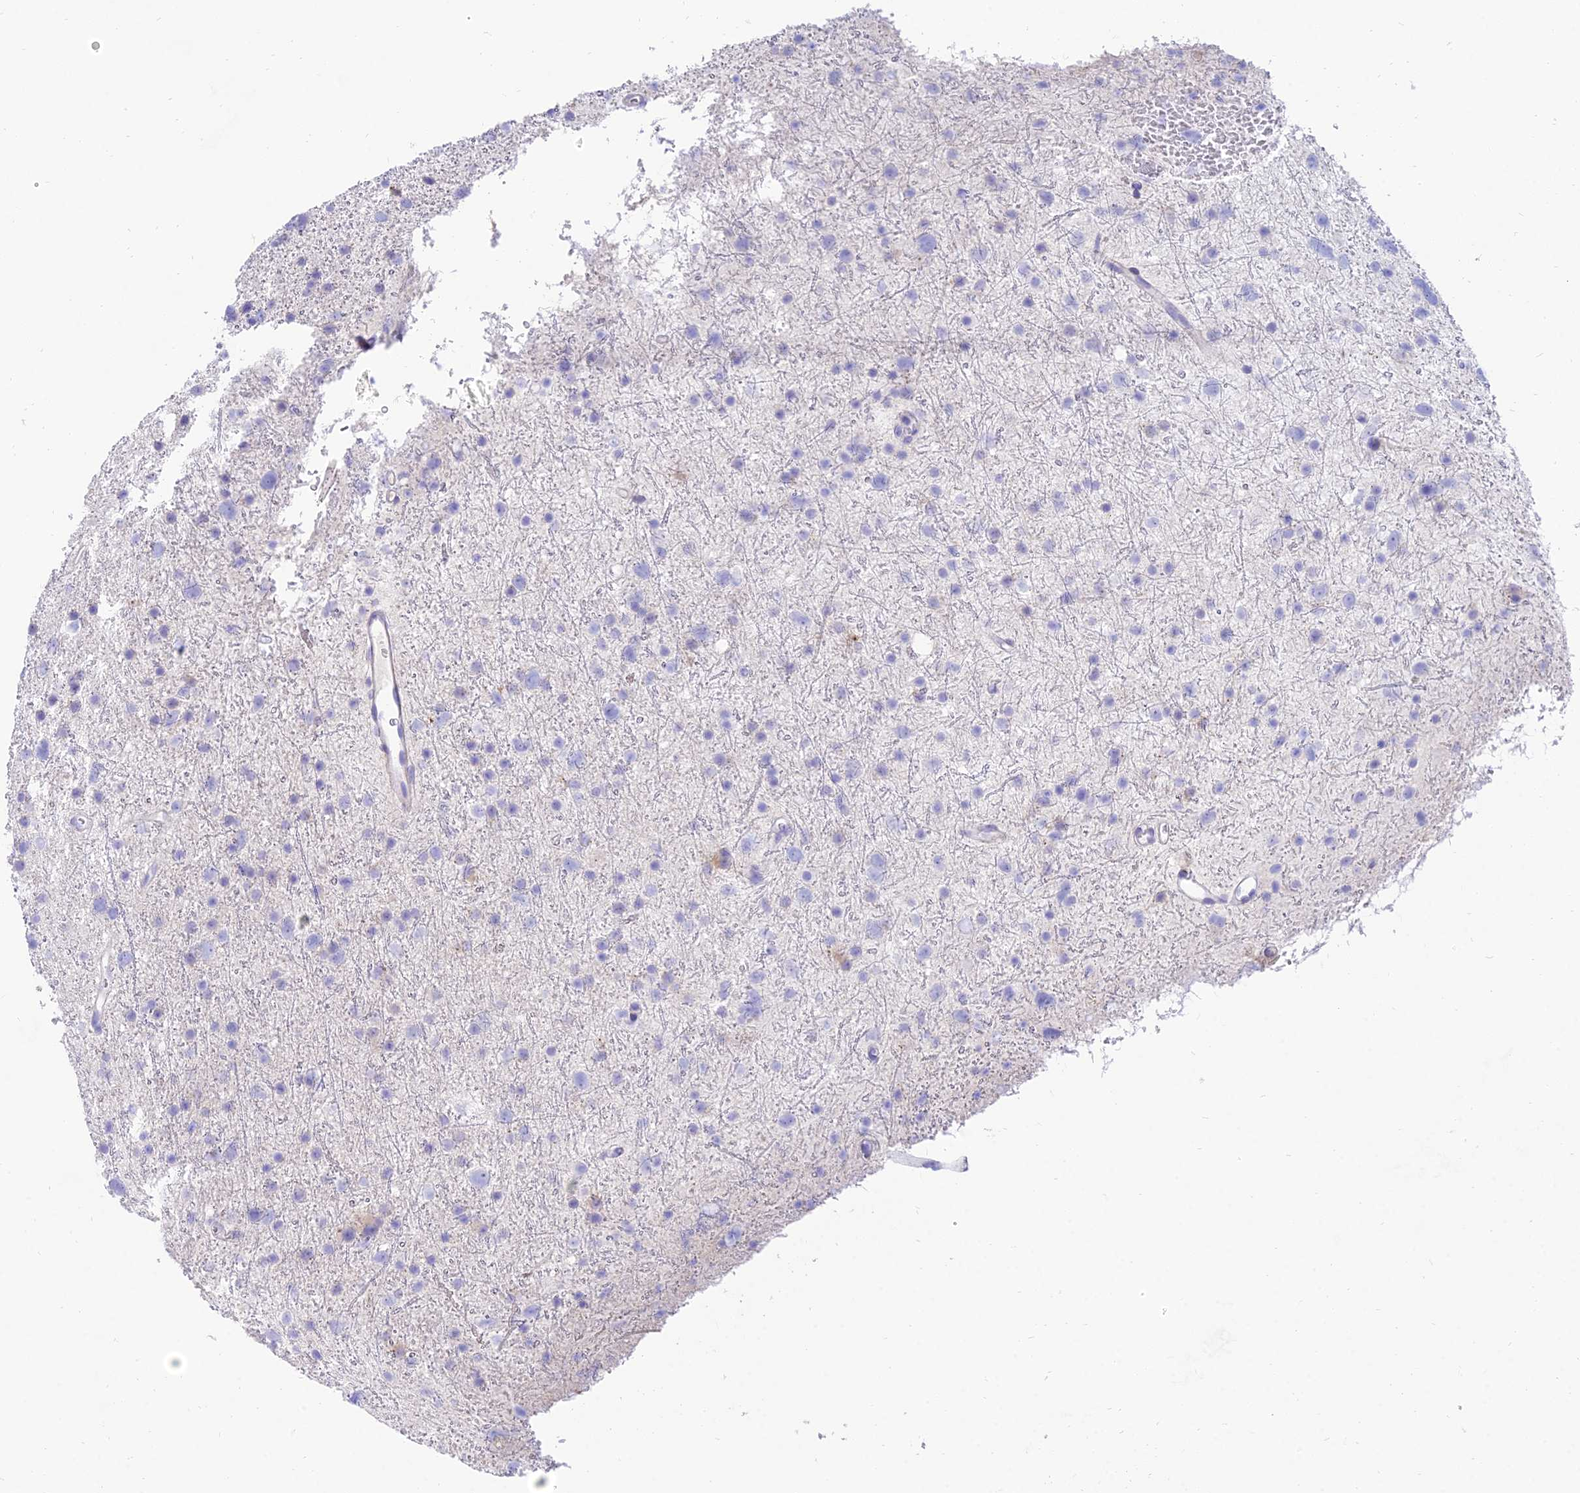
{"staining": {"intensity": "negative", "quantity": "none", "location": "none"}, "tissue": "glioma", "cell_type": "Tumor cells", "image_type": "cancer", "snomed": [{"axis": "morphology", "description": "Glioma, malignant, Low grade"}, {"axis": "topography", "description": "Cerebral cortex"}], "caption": "There is no significant positivity in tumor cells of malignant glioma (low-grade).", "gene": "TAC3", "patient": {"sex": "female", "age": 39}}